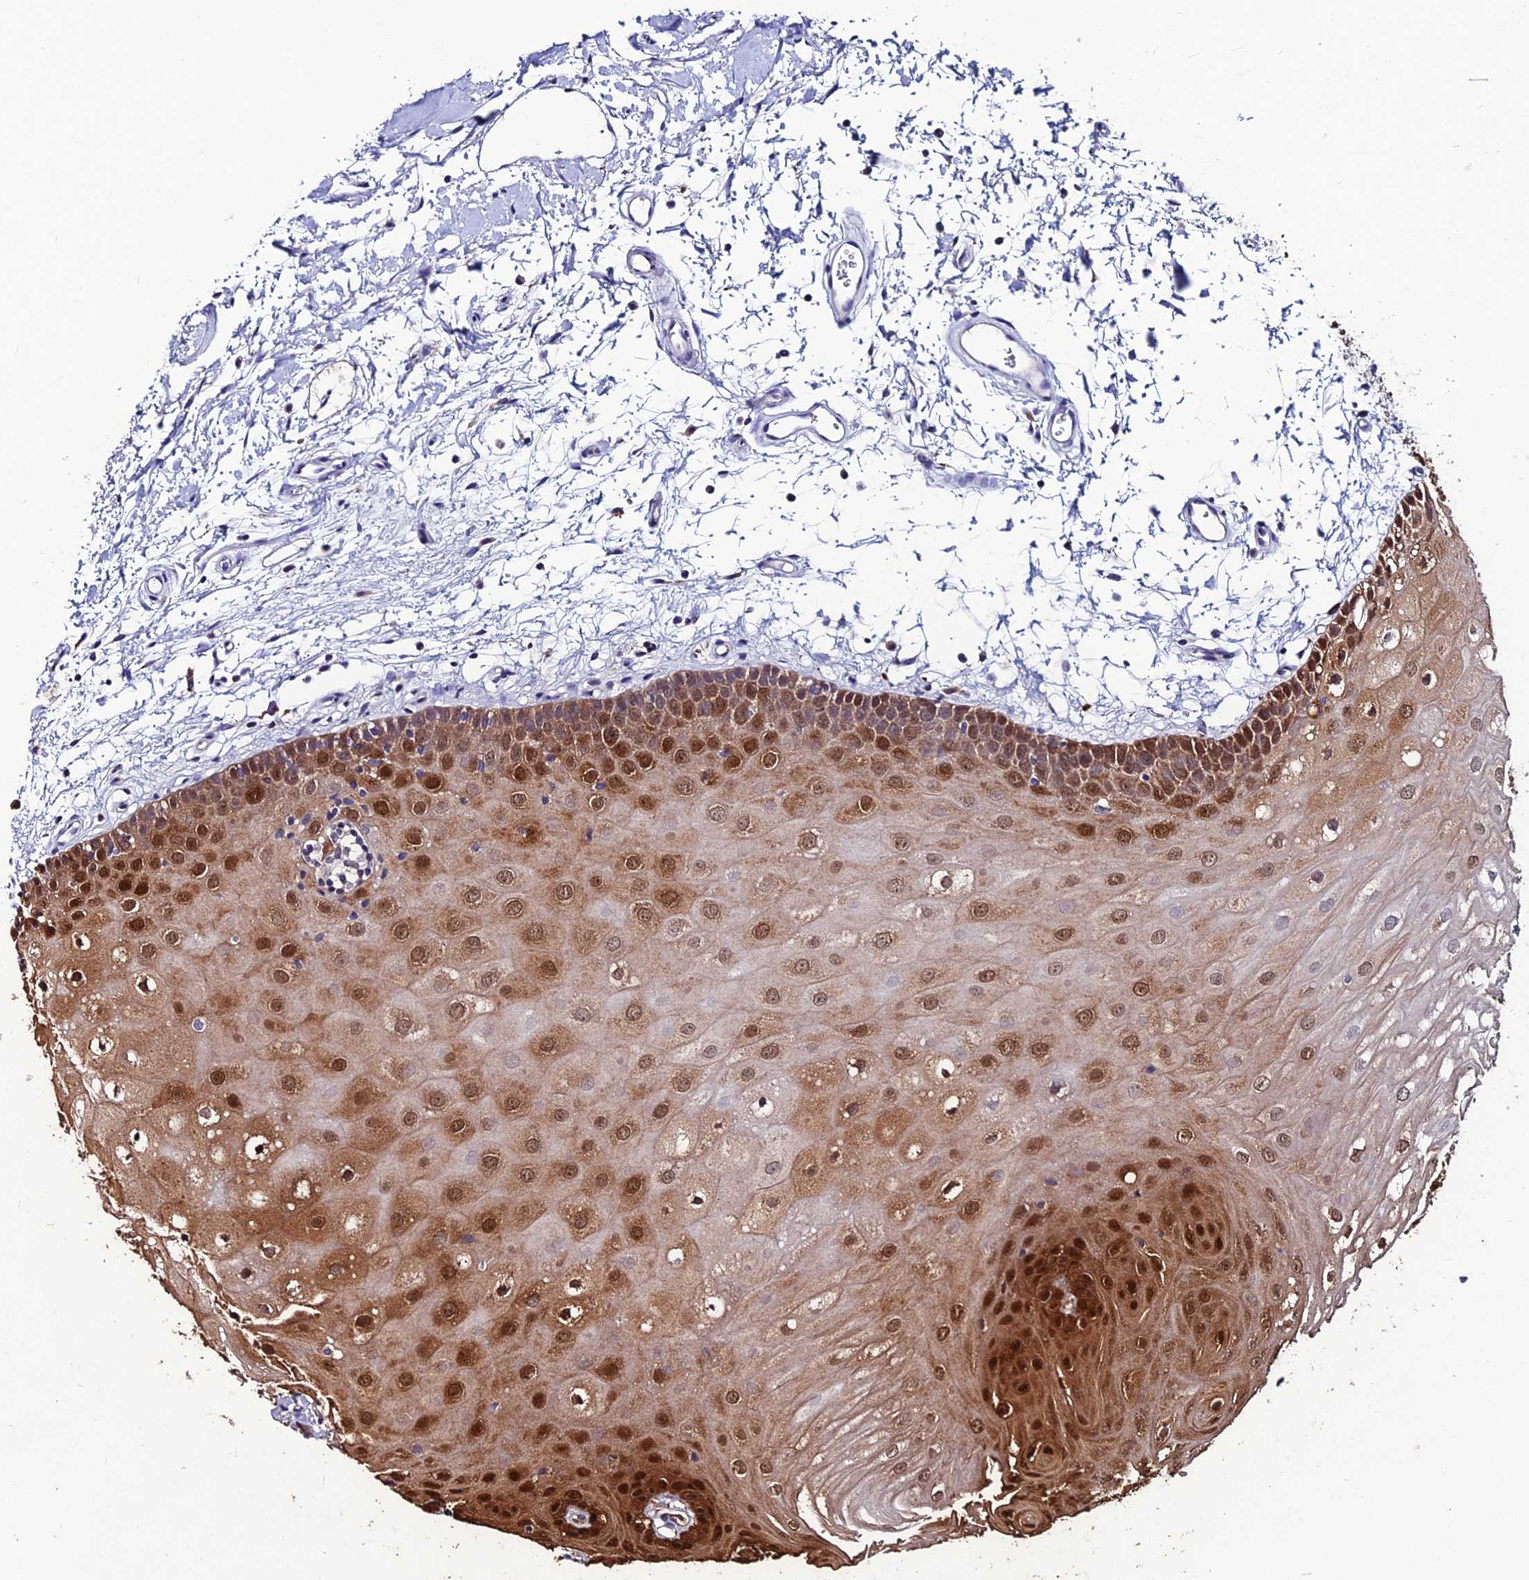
{"staining": {"intensity": "strong", "quantity": ">75%", "location": "cytoplasmic/membranous,nuclear"}, "tissue": "oral mucosa", "cell_type": "Squamous epithelial cells", "image_type": "normal", "snomed": [{"axis": "morphology", "description": "Normal tissue, NOS"}, {"axis": "topography", "description": "Oral tissue"}, {"axis": "topography", "description": "Tounge, NOS"}], "caption": "Normal oral mucosa displays strong cytoplasmic/membranous,nuclear expression in about >75% of squamous epithelial cells, visualized by immunohistochemistry.", "gene": "LGALS7", "patient": {"sex": "female", "age": 73}}